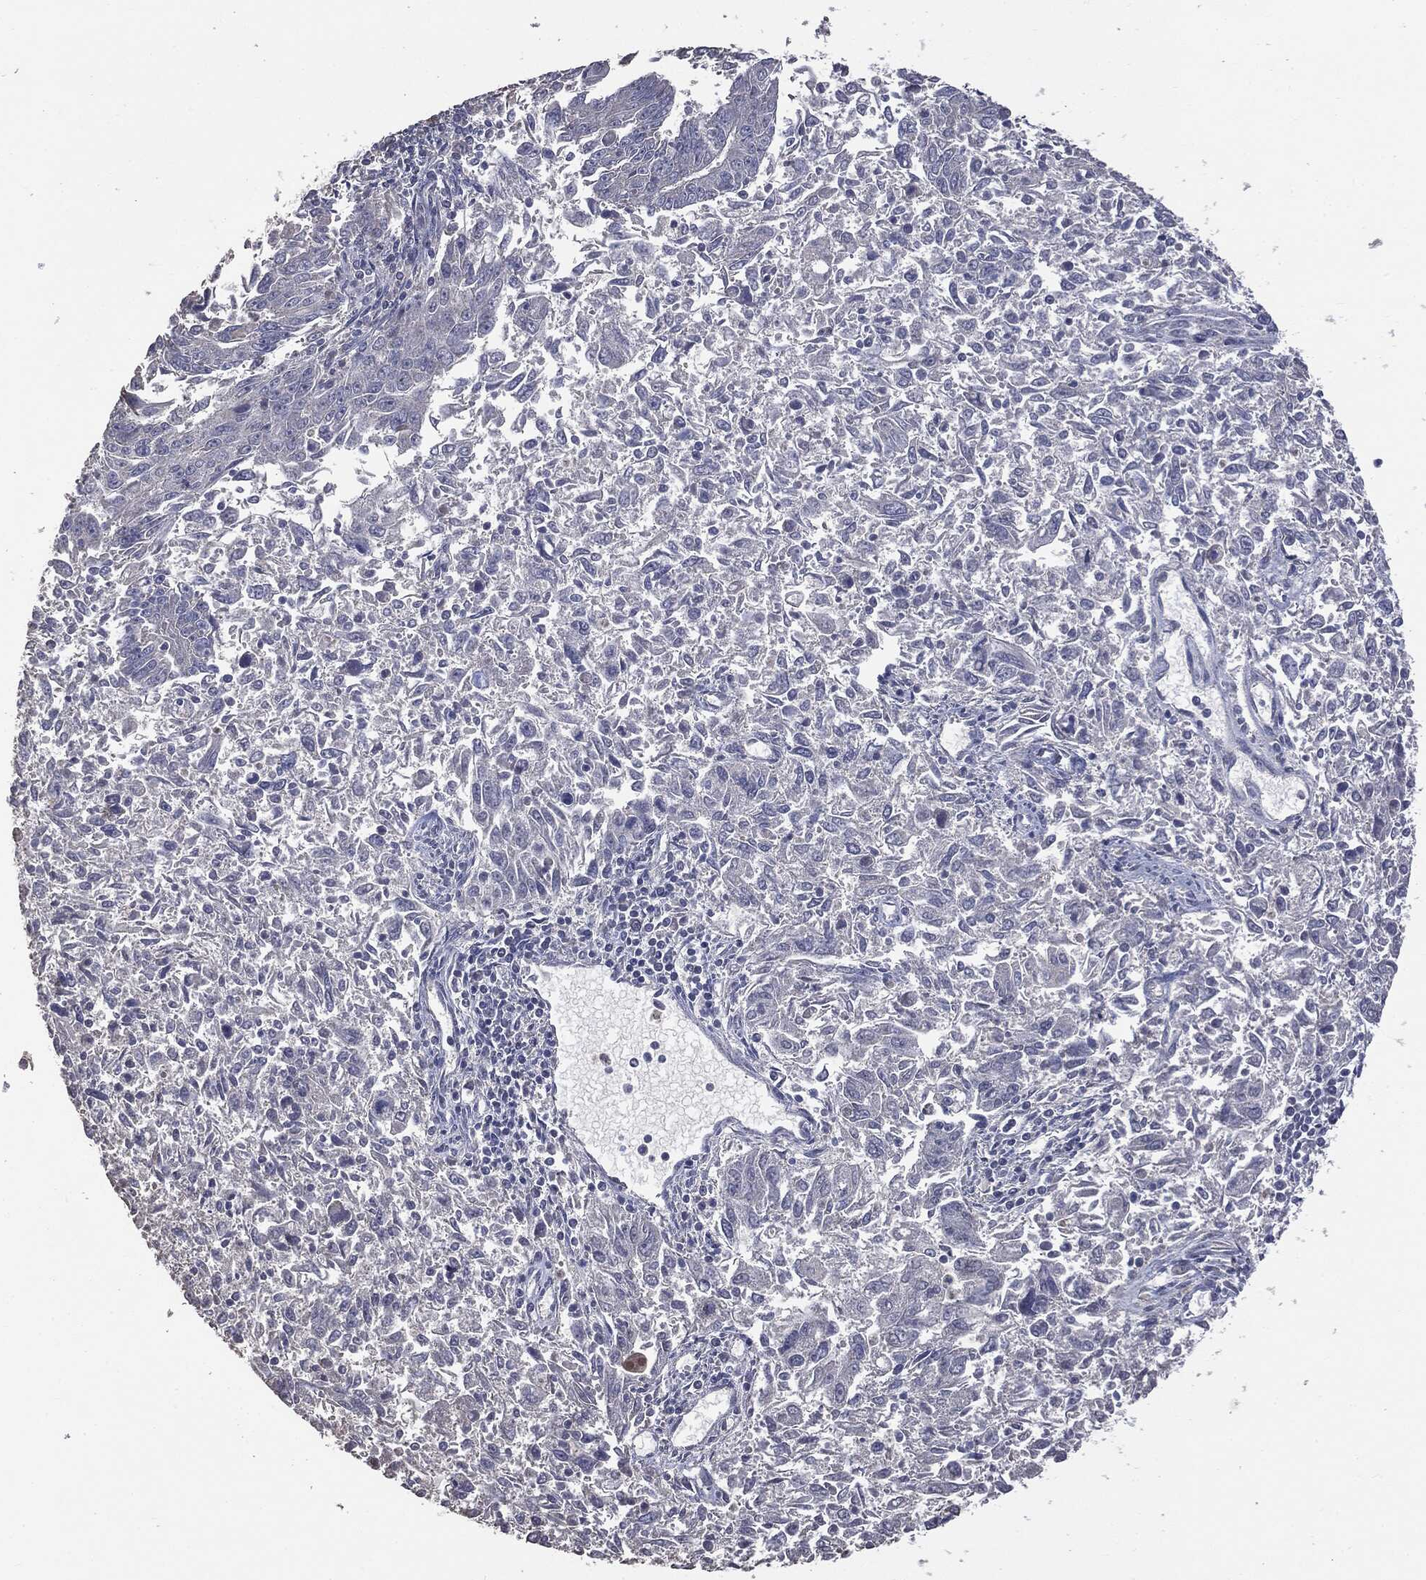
{"staining": {"intensity": "negative", "quantity": "none", "location": "none"}, "tissue": "endometrial cancer", "cell_type": "Tumor cells", "image_type": "cancer", "snomed": [{"axis": "morphology", "description": "Adenocarcinoma, NOS"}, {"axis": "topography", "description": "Endometrium"}], "caption": "The photomicrograph reveals no significant staining in tumor cells of endometrial adenocarcinoma. (DAB immunohistochemistry (IHC) visualized using brightfield microscopy, high magnification).", "gene": "MTOR", "patient": {"sex": "female", "age": 42}}